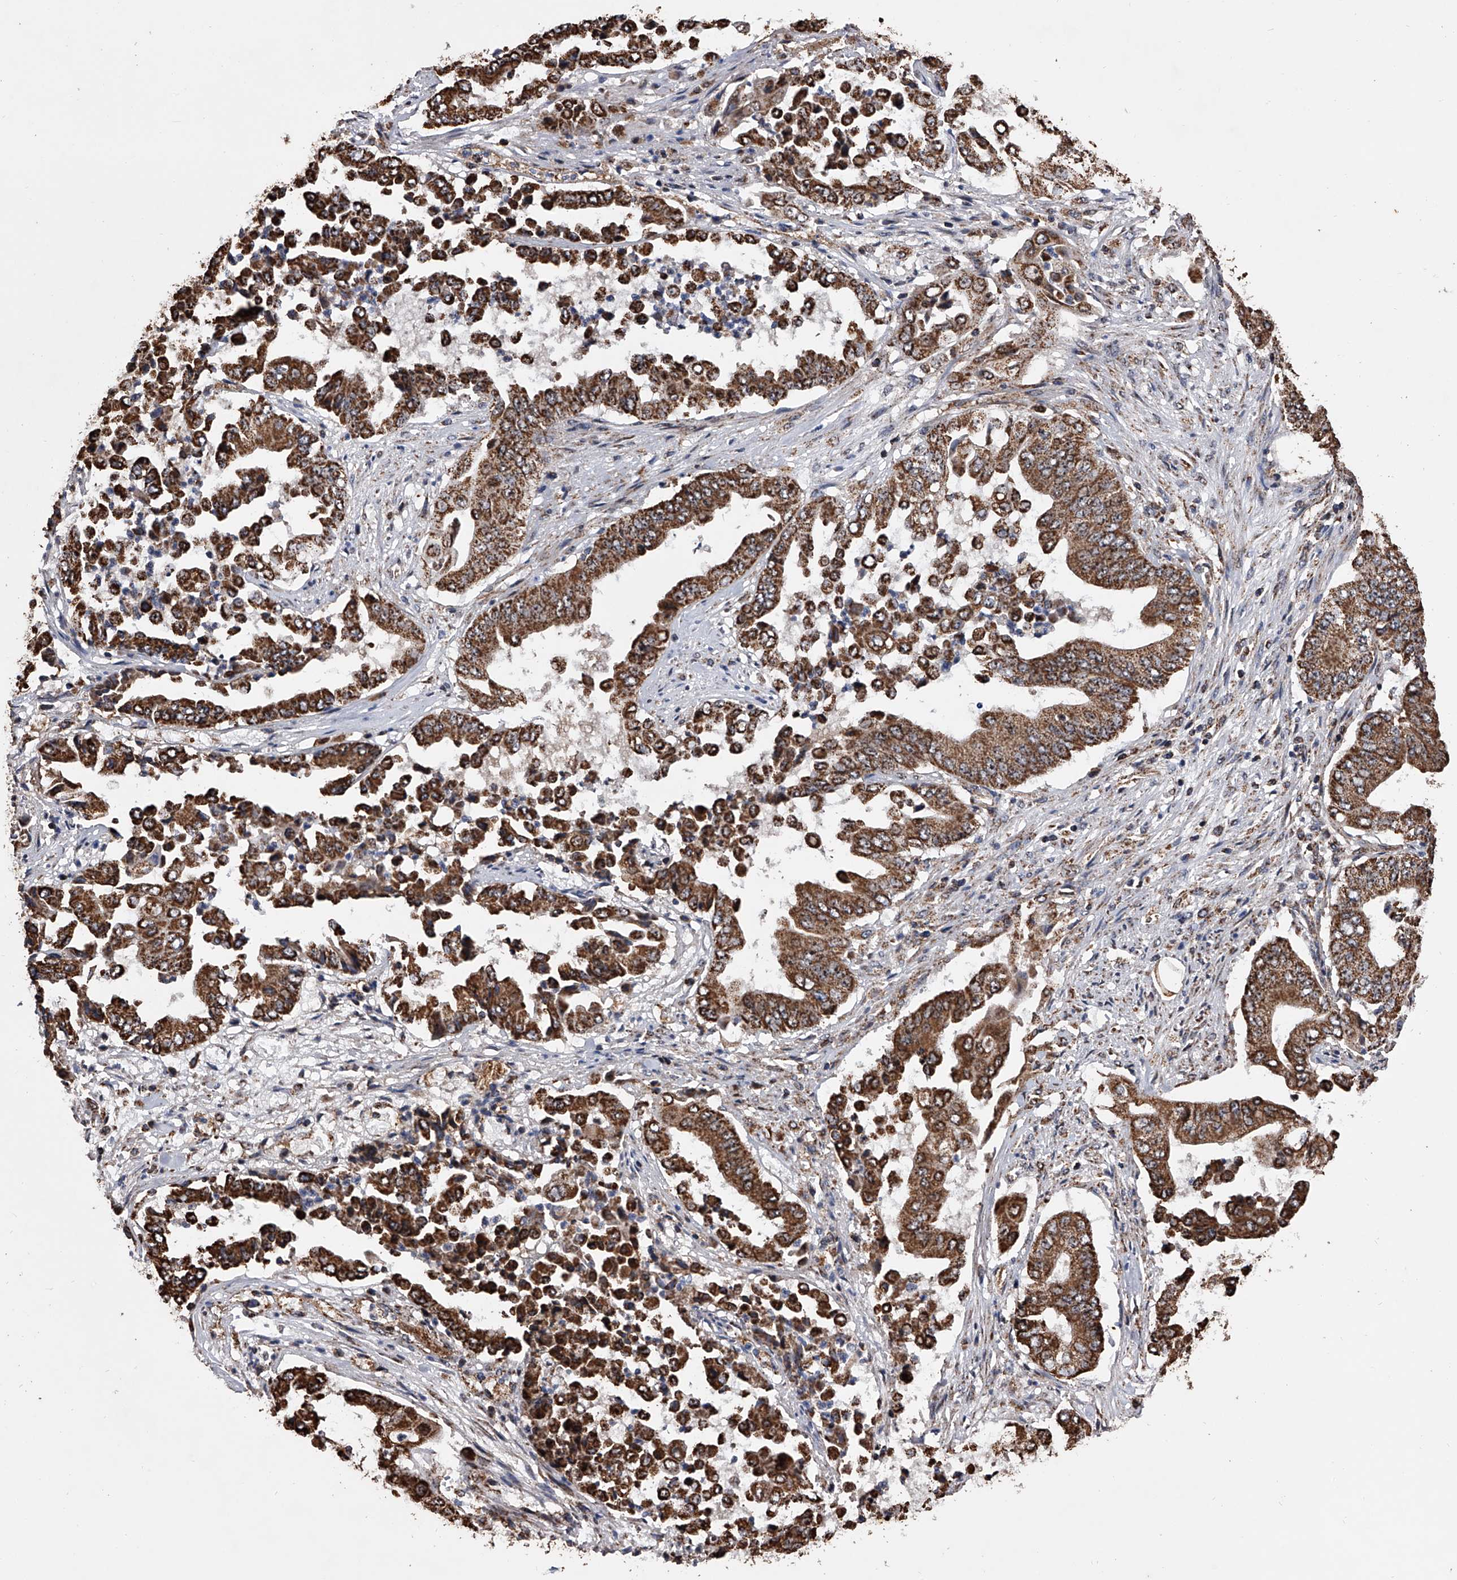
{"staining": {"intensity": "strong", "quantity": ">75%", "location": "cytoplasmic/membranous"}, "tissue": "pancreatic cancer", "cell_type": "Tumor cells", "image_type": "cancer", "snomed": [{"axis": "morphology", "description": "Adenocarcinoma, NOS"}, {"axis": "topography", "description": "Pancreas"}], "caption": "IHC micrograph of human adenocarcinoma (pancreatic) stained for a protein (brown), which demonstrates high levels of strong cytoplasmic/membranous staining in about >75% of tumor cells.", "gene": "SMPDL3A", "patient": {"sex": "female", "age": 77}}